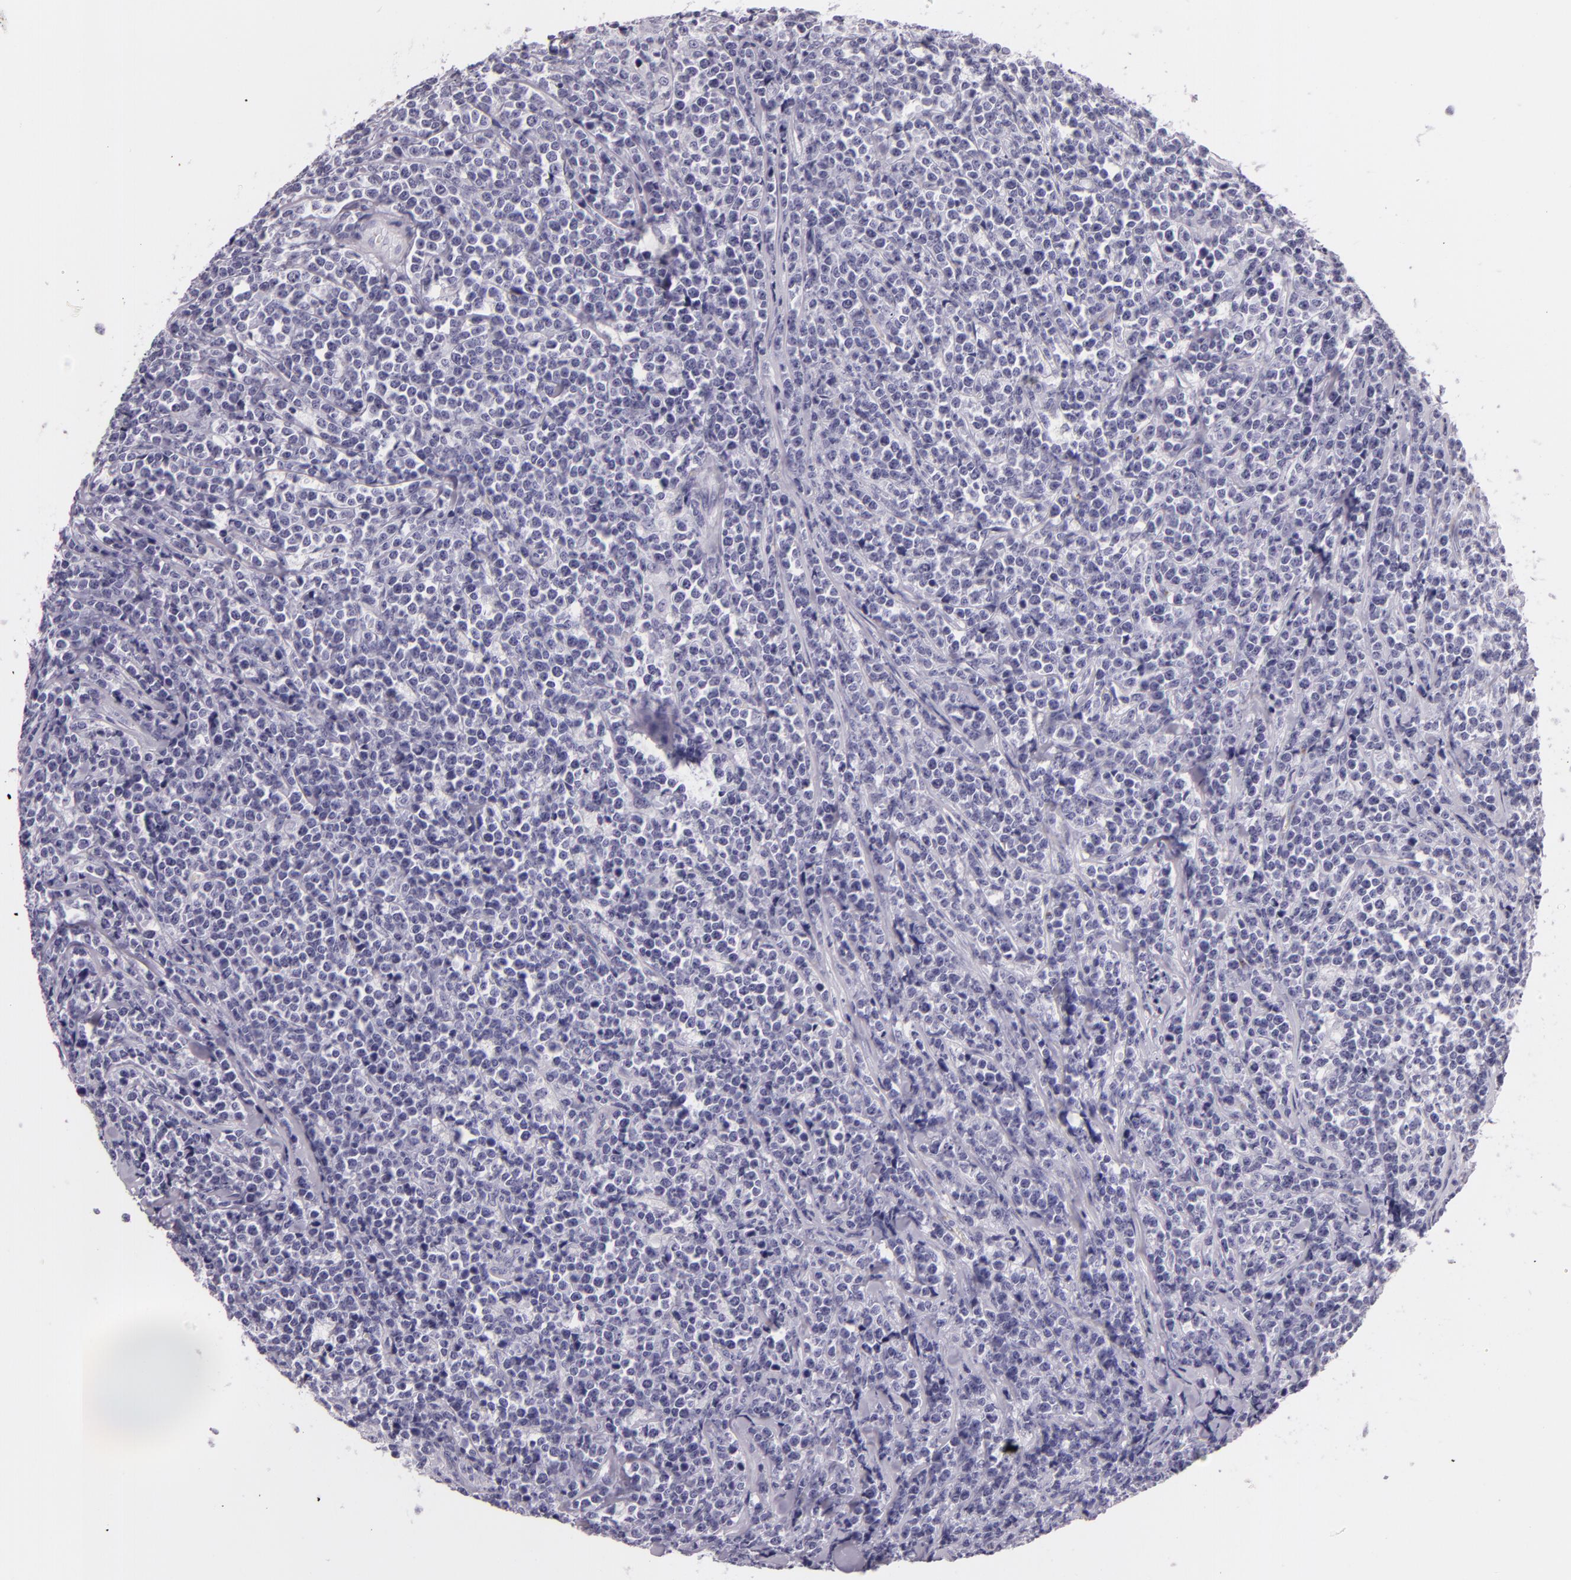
{"staining": {"intensity": "negative", "quantity": "none", "location": "none"}, "tissue": "lymphoma", "cell_type": "Tumor cells", "image_type": "cancer", "snomed": [{"axis": "morphology", "description": "Malignant lymphoma, non-Hodgkin's type, High grade"}, {"axis": "topography", "description": "Small intestine"}, {"axis": "topography", "description": "Colon"}], "caption": "Lymphoma was stained to show a protein in brown. There is no significant positivity in tumor cells.", "gene": "DLG4", "patient": {"sex": "male", "age": 8}}